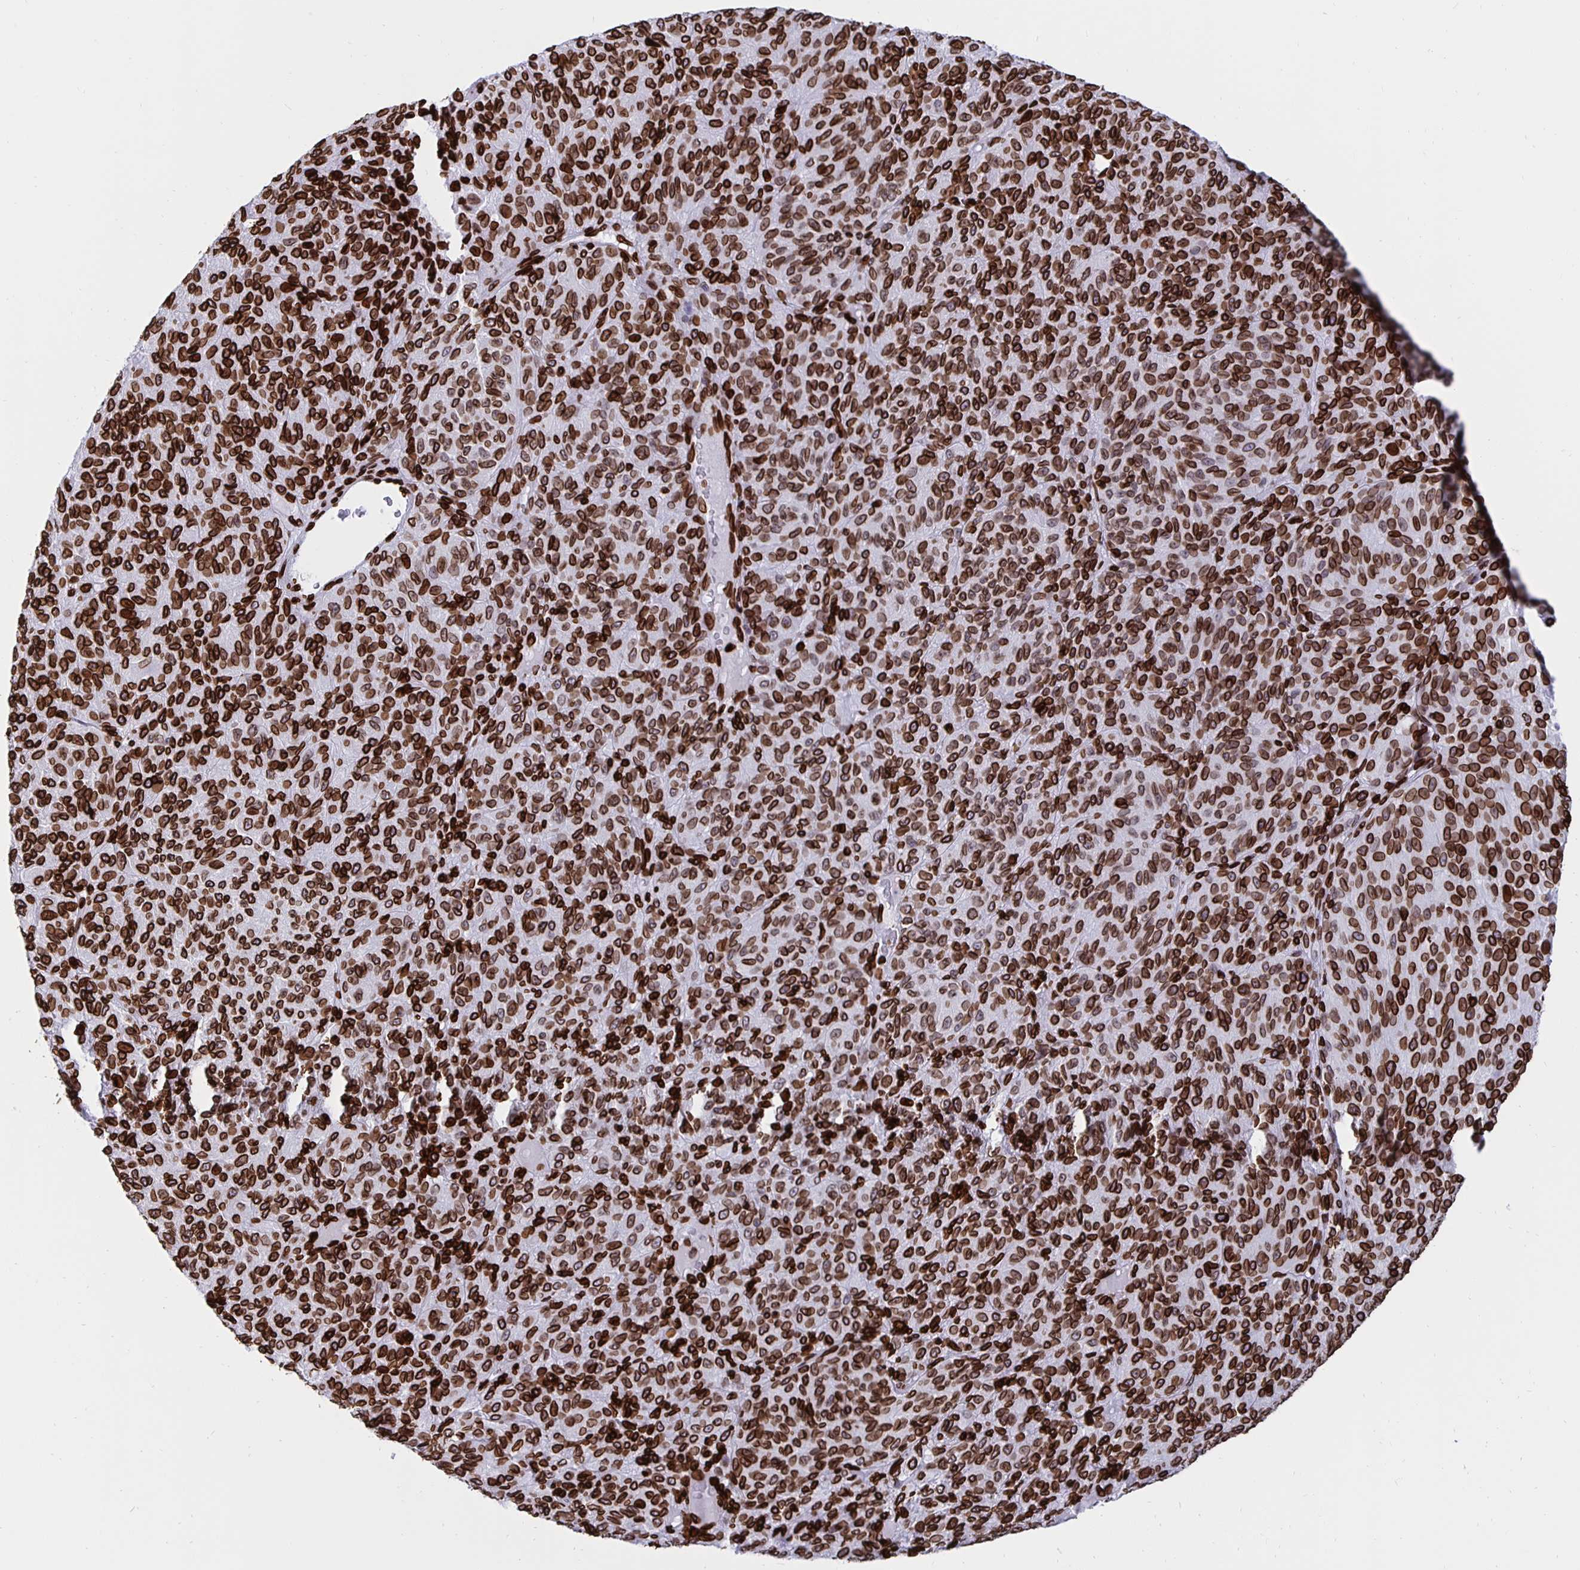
{"staining": {"intensity": "strong", "quantity": ">75%", "location": "cytoplasmic/membranous,nuclear"}, "tissue": "melanoma", "cell_type": "Tumor cells", "image_type": "cancer", "snomed": [{"axis": "morphology", "description": "Malignant melanoma, Metastatic site"}, {"axis": "topography", "description": "Brain"}], "caption": "Melanoma stained with a brown dye exhibits strong cytoplasmic/membranous and nuclear positive positivity in about >75% of tumor cells.", "gene": "LMNB1", "patient": {"sex": "female", "age": 56}}